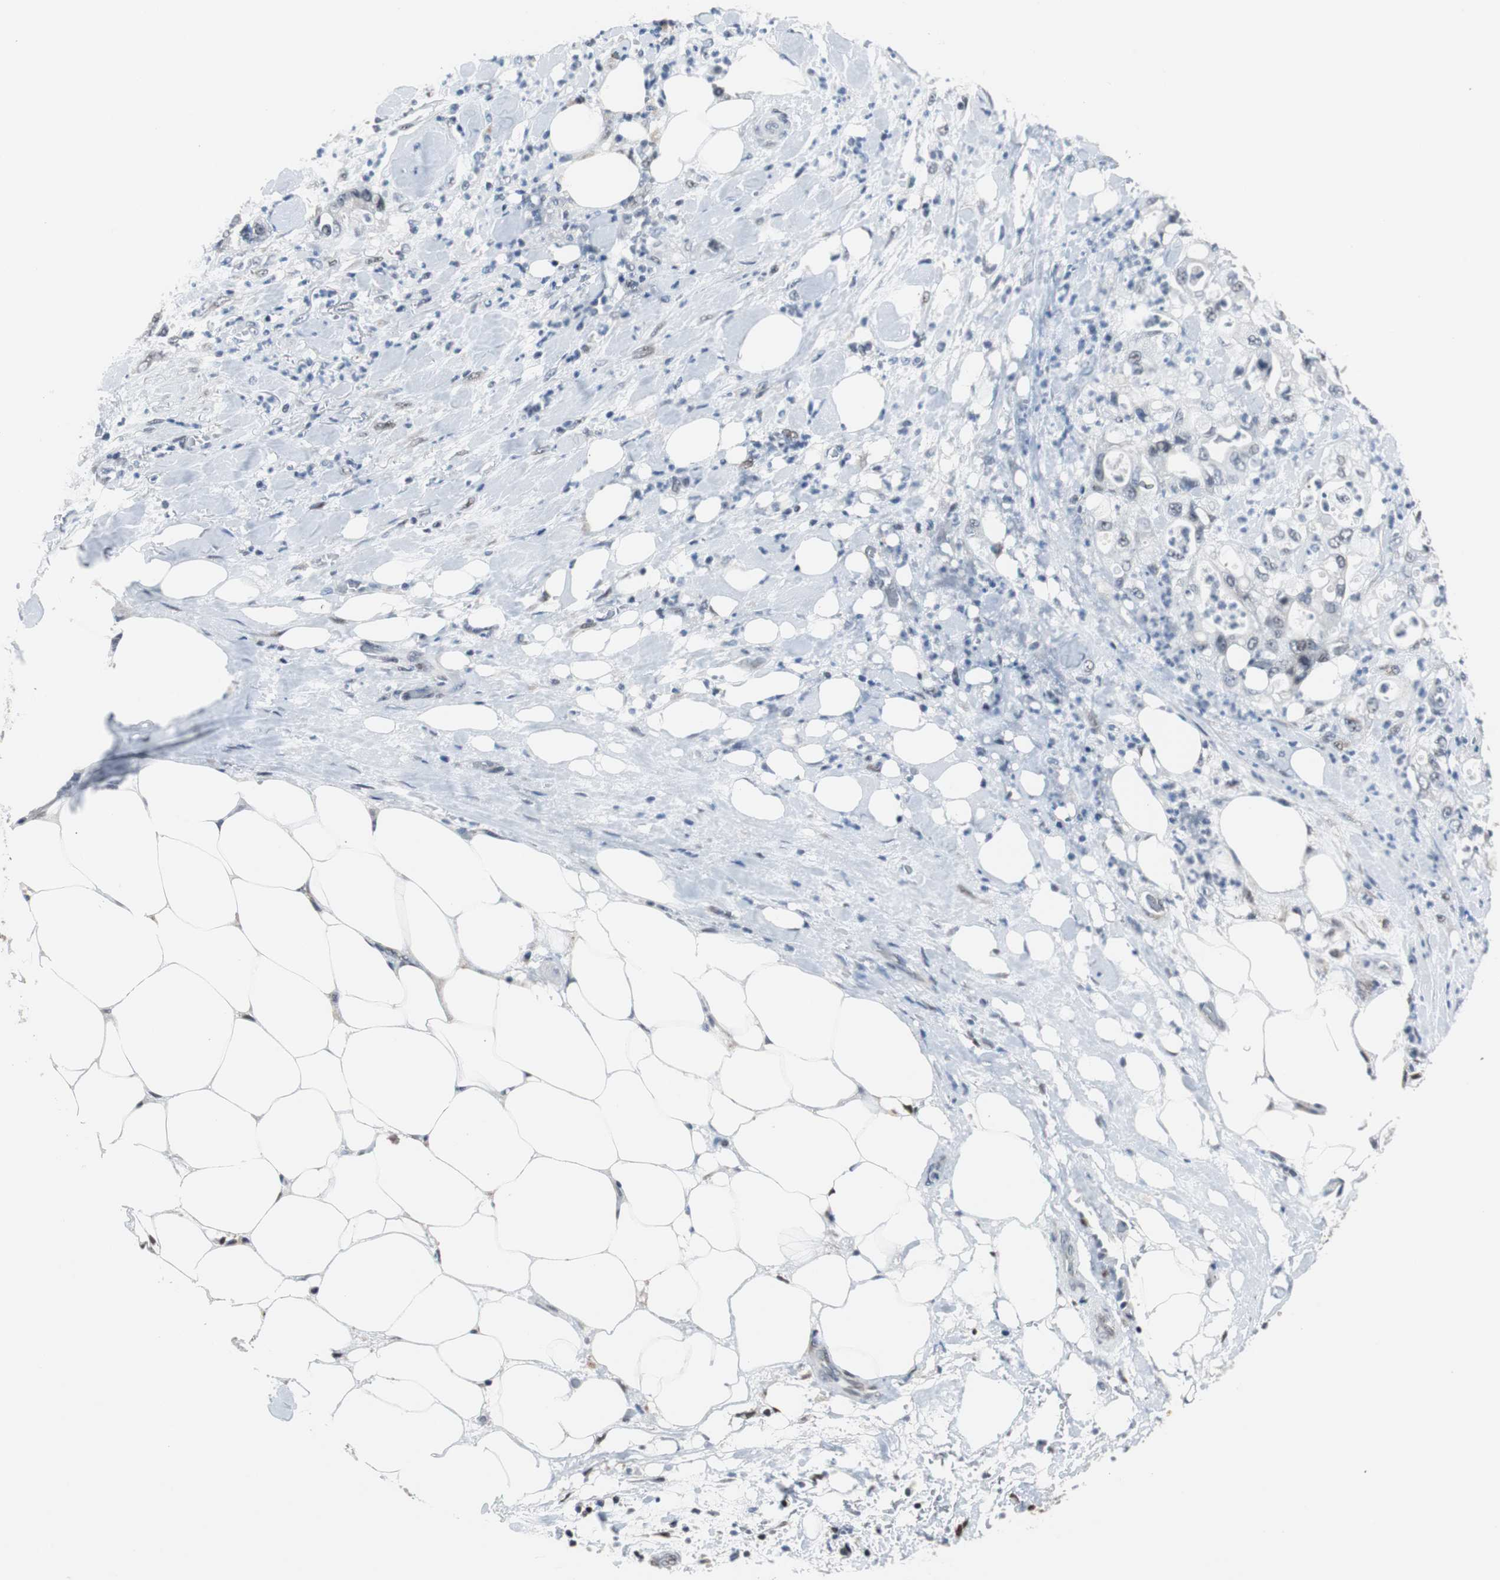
{"staining": {"intensity": "negative", "quantity": "none", "location": "none"}, "tissue": "pancreatic cancer", "cell_type": "Tumor cells", "image_type": "cancer", "snomed": [{"axis": "morphology", "description": "Adenocarcinoma, NOS"}, {"axis": "topography", "description": "Pancreas"}], "caption": "IHC image of neoplastic tissue: pancreatic cancer stained with DAB shows no significant protein staining in tumor cells.", "gene": "ZHX2", "patient": {"sex": "male", "age": 70}}